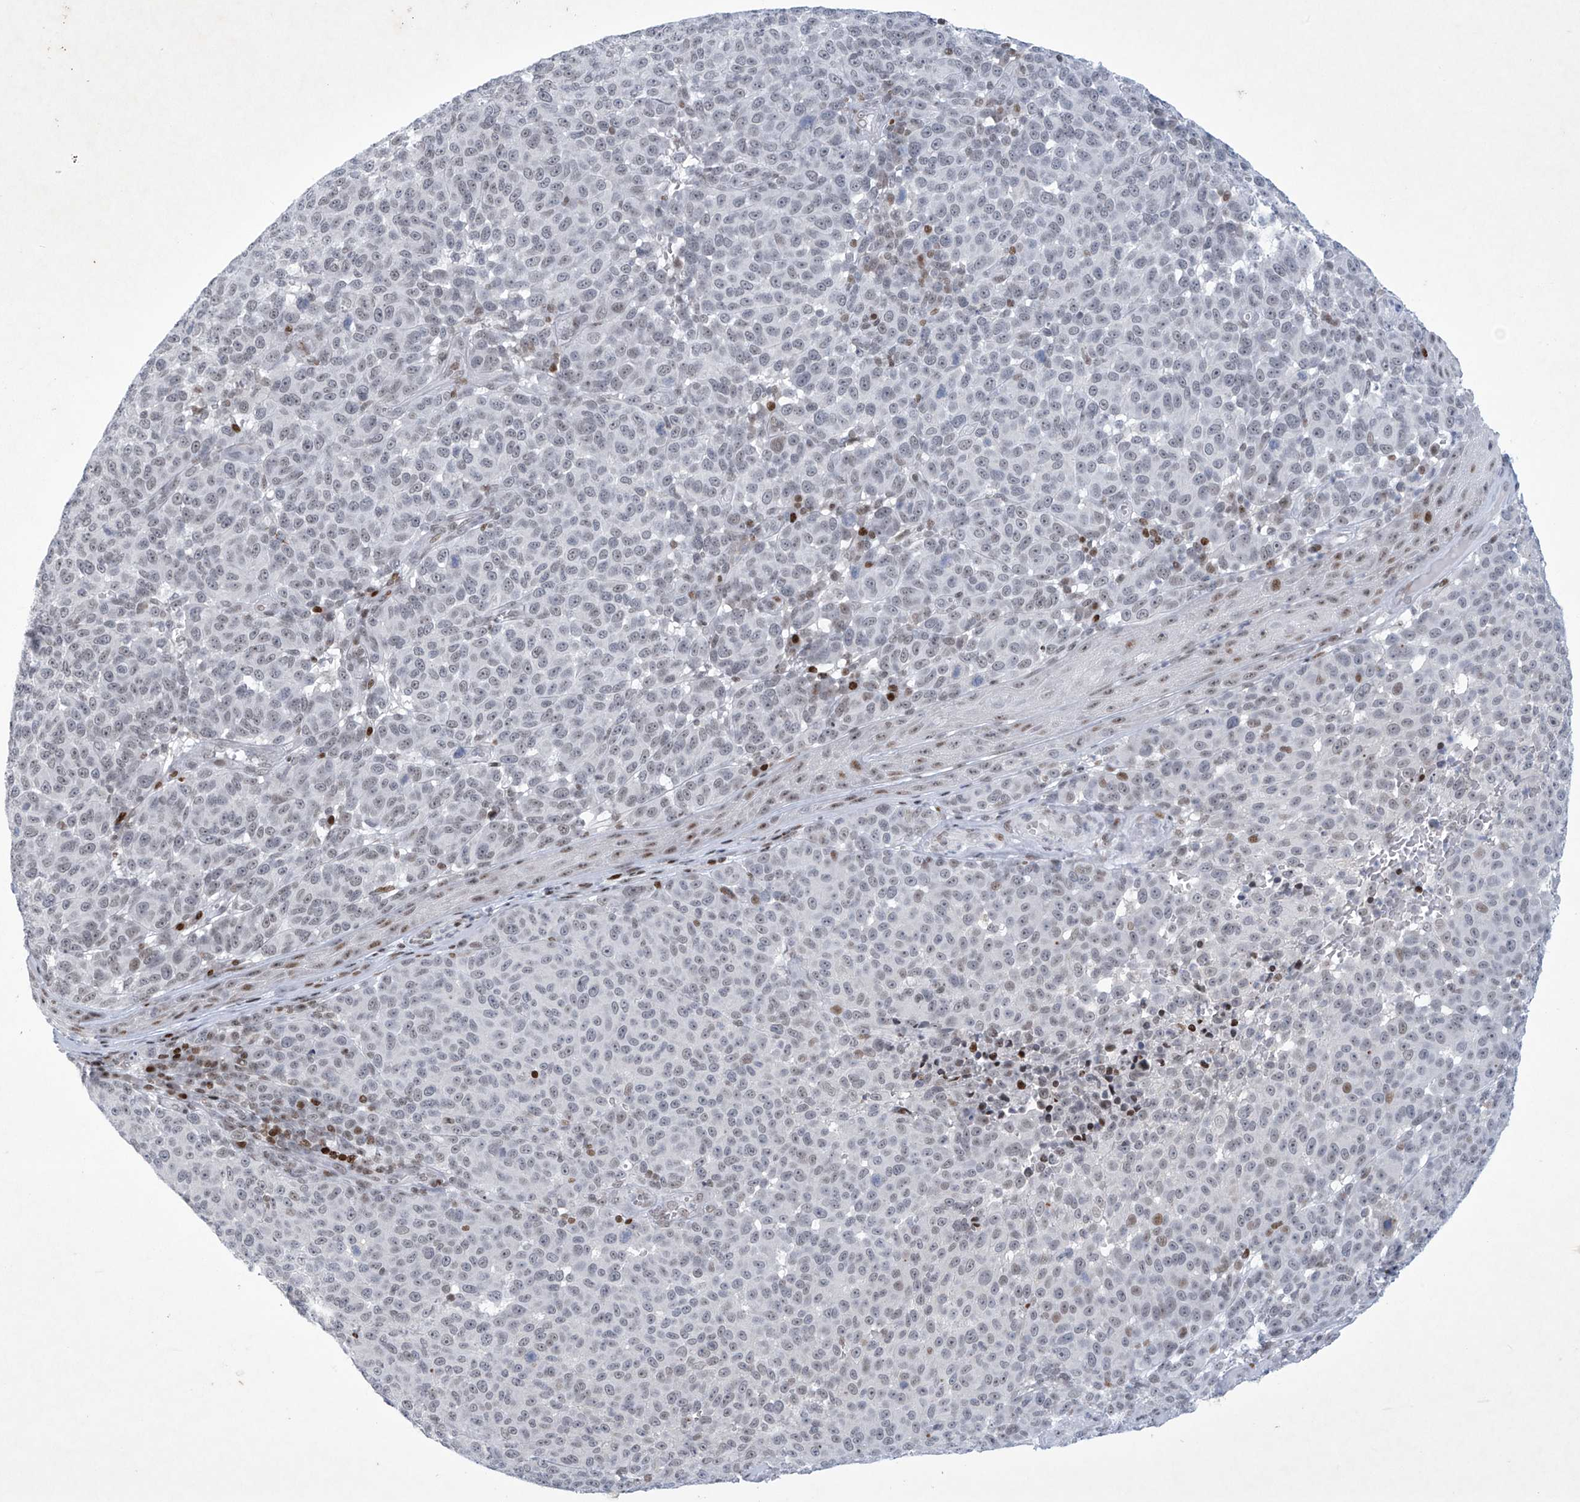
{"staining": {"intensity": "weak", "quantity": "25%-75%", "location": "nuclear"}, "tissue": "melanoma", "cell_type": "Tumor cells", "image_type": "cancer", "snomed": [{"axis": "morphology", "description": "Malignant melanoma, NOS"}, {"axis": "topography", "description": "Skin"}], "caption": "Malignant melanoma stained with immunohistochemistry (IHC) exhibits weak nuclear positivity in about 25%-75% of tumor cells. (DAB = brown stain, brightfield microscopy at high magnification).", "gene": "RFX7", "patient": {"sex": "male", "age": 49}}